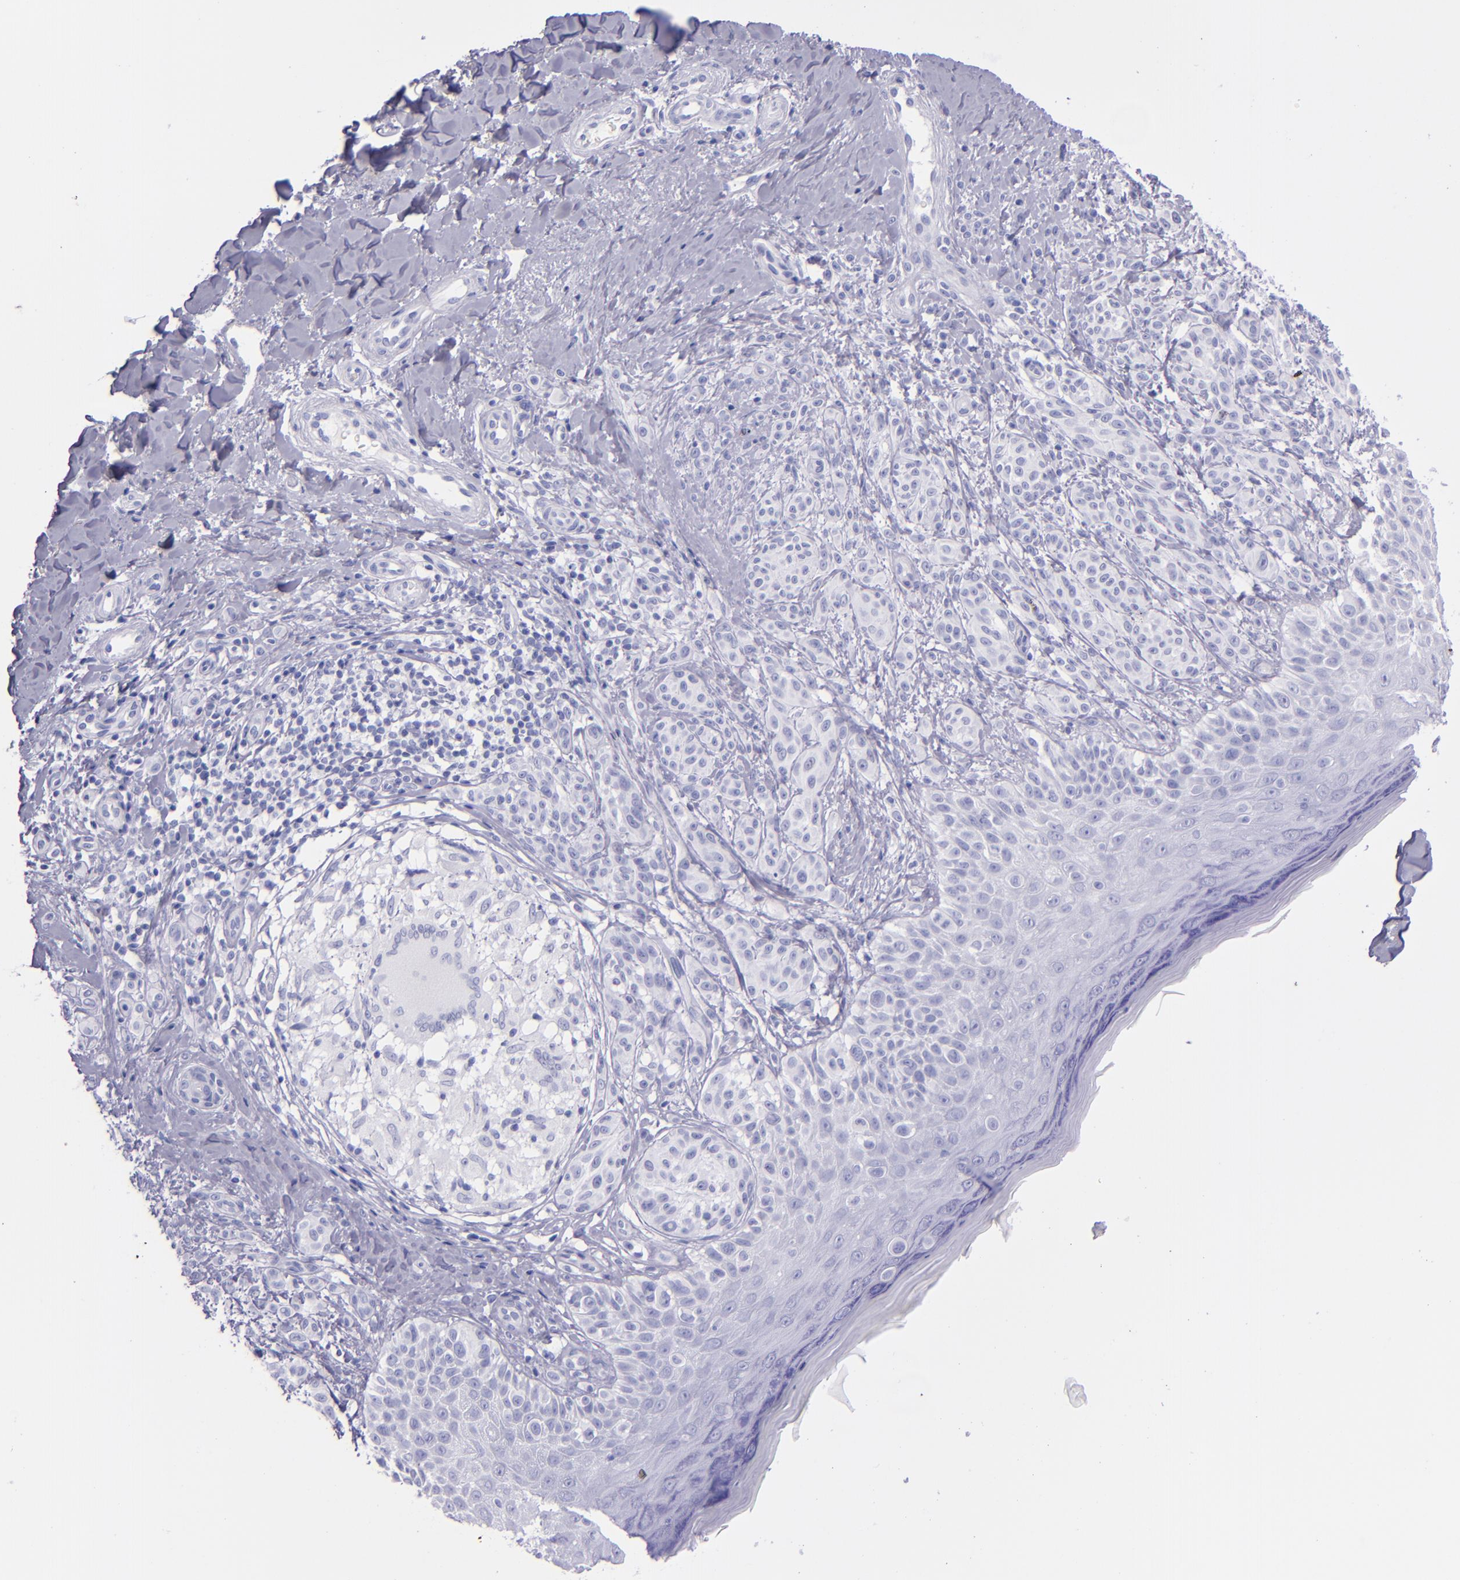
{"staining": {"intensity": "negative", "quantity": "none", "location": "none"}, "tissue": "melanoma", "cell_type": "Tumor cells", "image_type": "cancer", "snomed": [{"axis": "morphology", "description": "Malignant melanoma, NOS"}, {"axis": "topography", "description": "Skin"}], "caption": "This is an immunohistochemistry histopathology image of malignant melanoma. There is no positivity in tumor cells.", "gene": "SFTPB", "patient": {"sex": "male", "age": 57}}